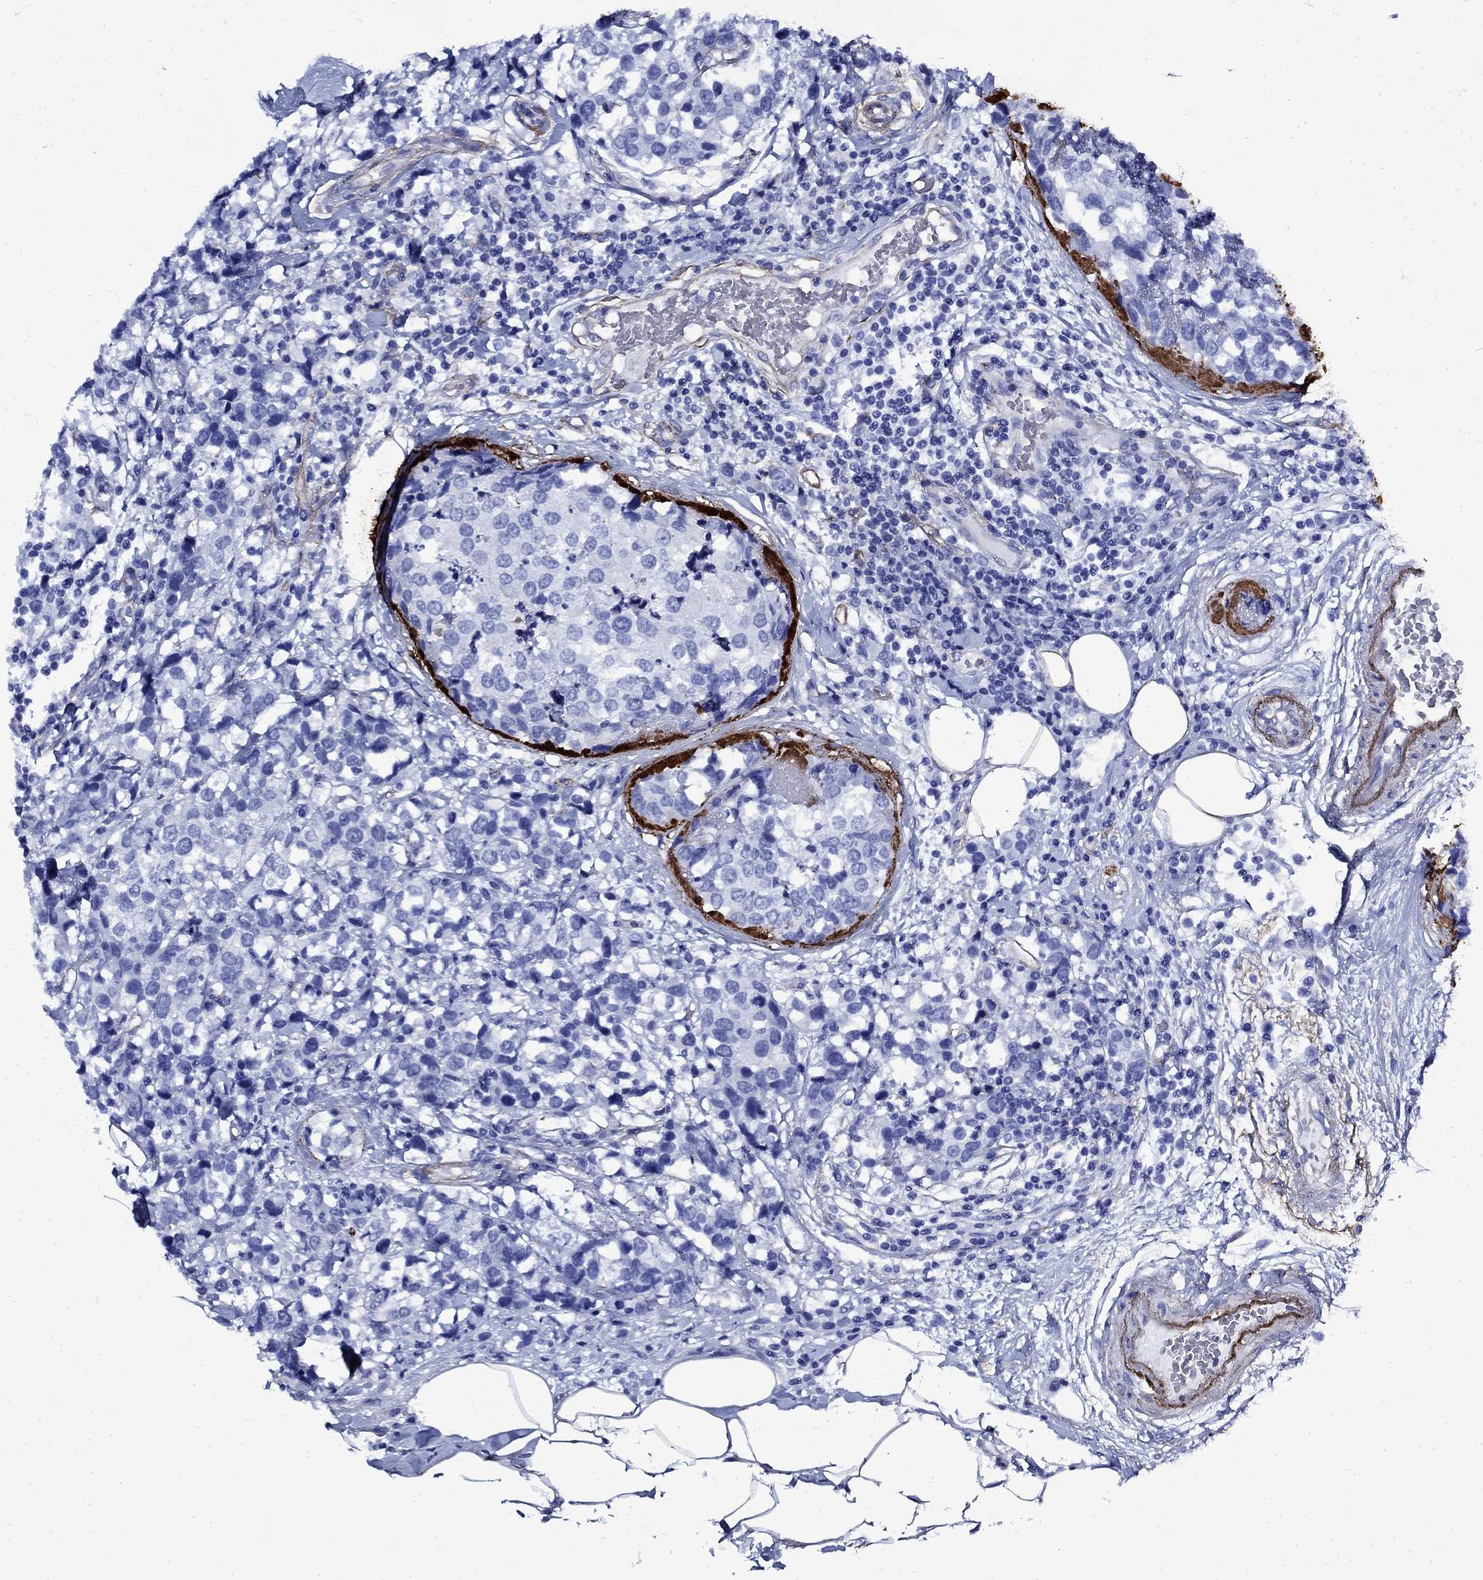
{"staining": {"intensity": "negative", "quantity": "none", "location": "none"}, "tissue": "breast cancer", "cell_type": "Tumor cells", "image_type": "cancer", "snomed": [{"axis": "morphology", "description": "Lobular carcinoma"}, {"axis": "topography", "description": "Breast"}], "caption": "A histopathology image of human breast lobular carcinoma is negative for staining in tumor cells.", "gene": "VTN", "patient": {"sex": "female", "age": 59}}